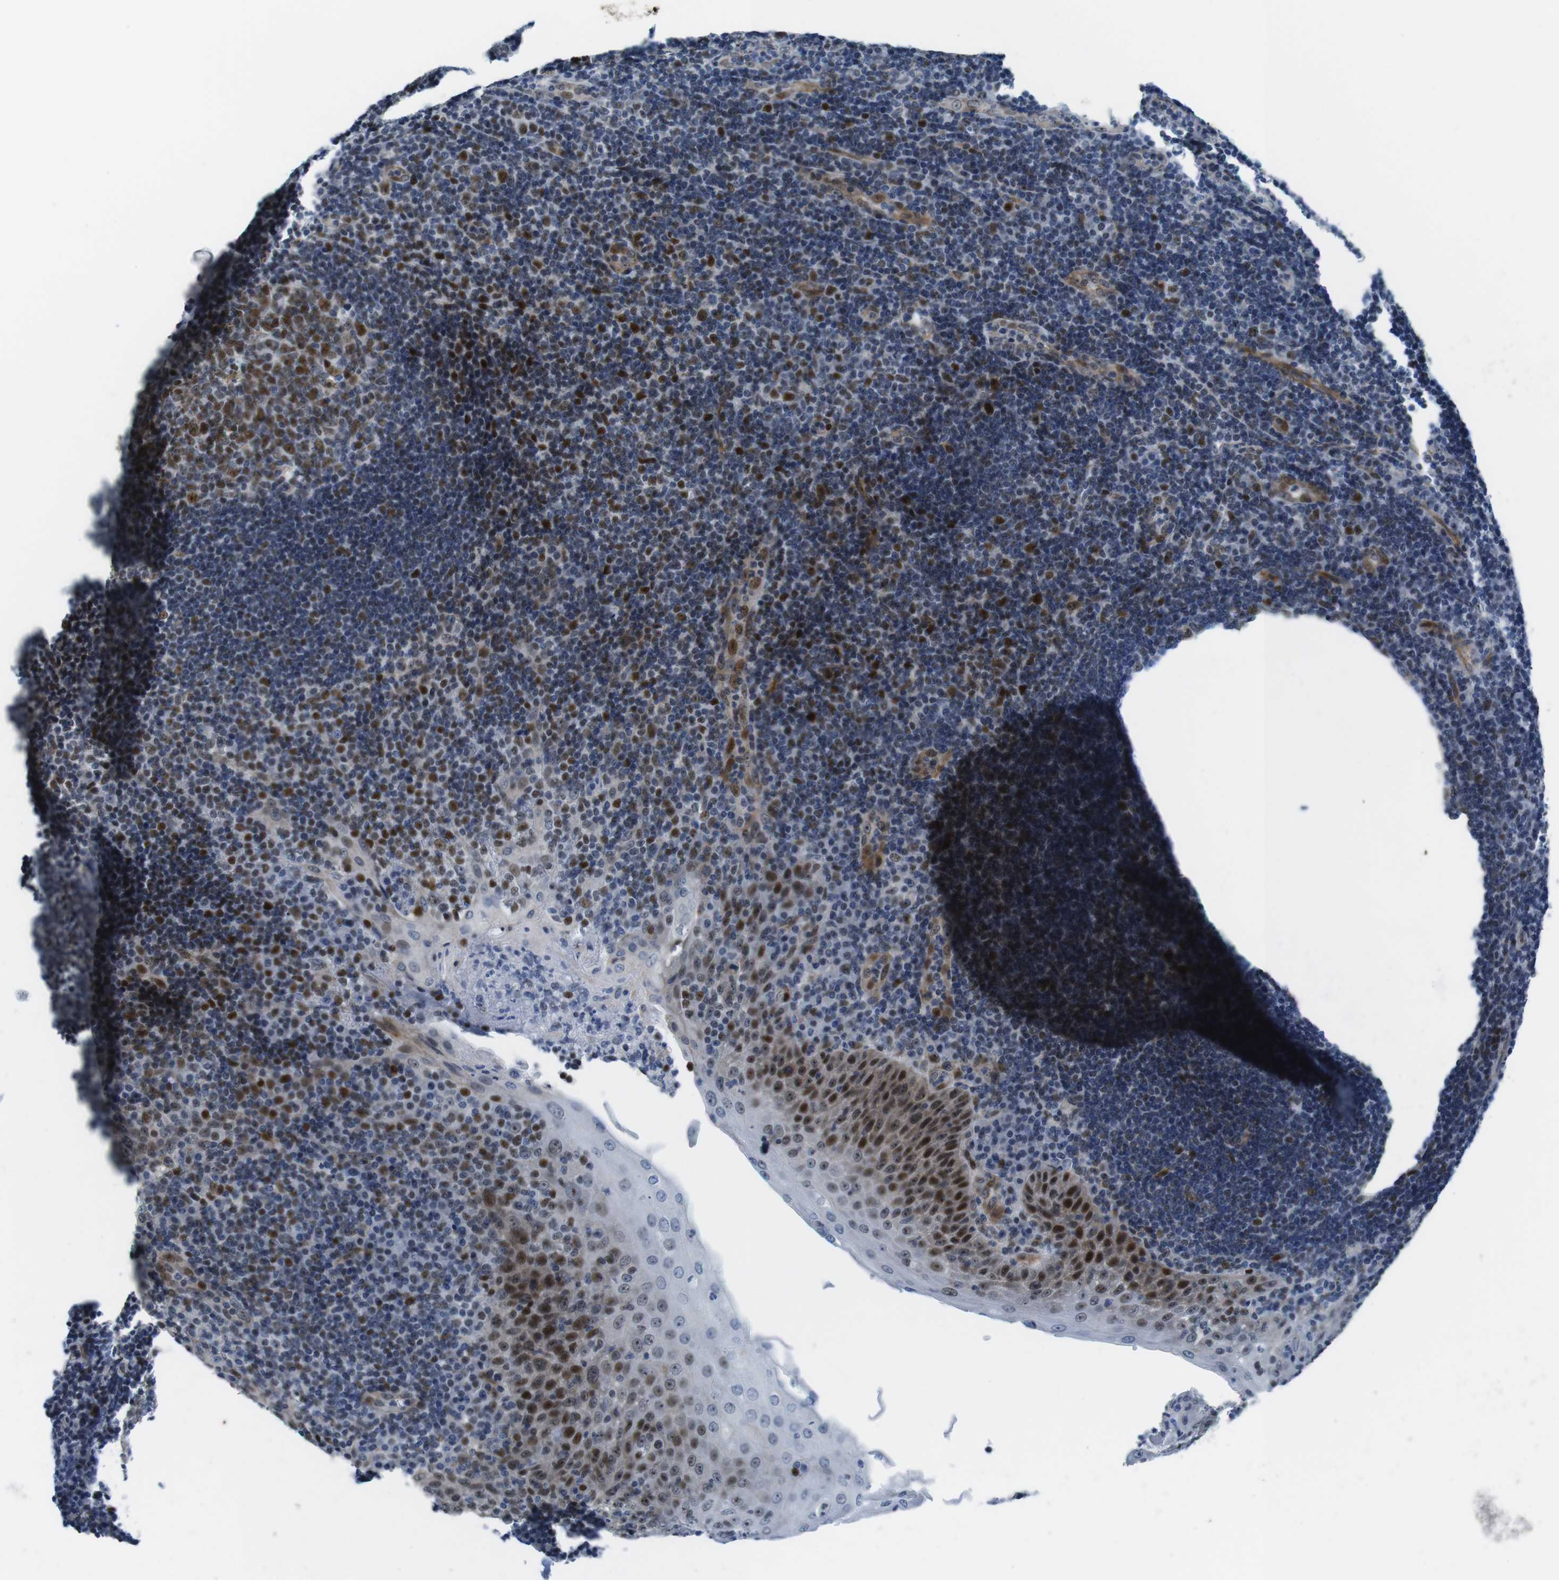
{"staining": {"intensity": "strong", "quantity": "25%-75%", "location": "nuclear"}, "tissue": "tonsil", "cell_type": "Germinal center cells", "image_type": "normal", "snomed": [{"axis": "morphology", "description": "Normal tissue, NOS"}, {"axis": "topography", "description": "Tonsil"}], "caption": "Brown immunohistochemical staining in normal human tonsil demonstrates strong nuclear positivity in approximately 25%-75% of germinal center cells. Immunohistochemistry stains the protein in brown and the nuclei are stained blue.", "gene": "MLH1", "patient": {"sex": "female", "age": 40}}